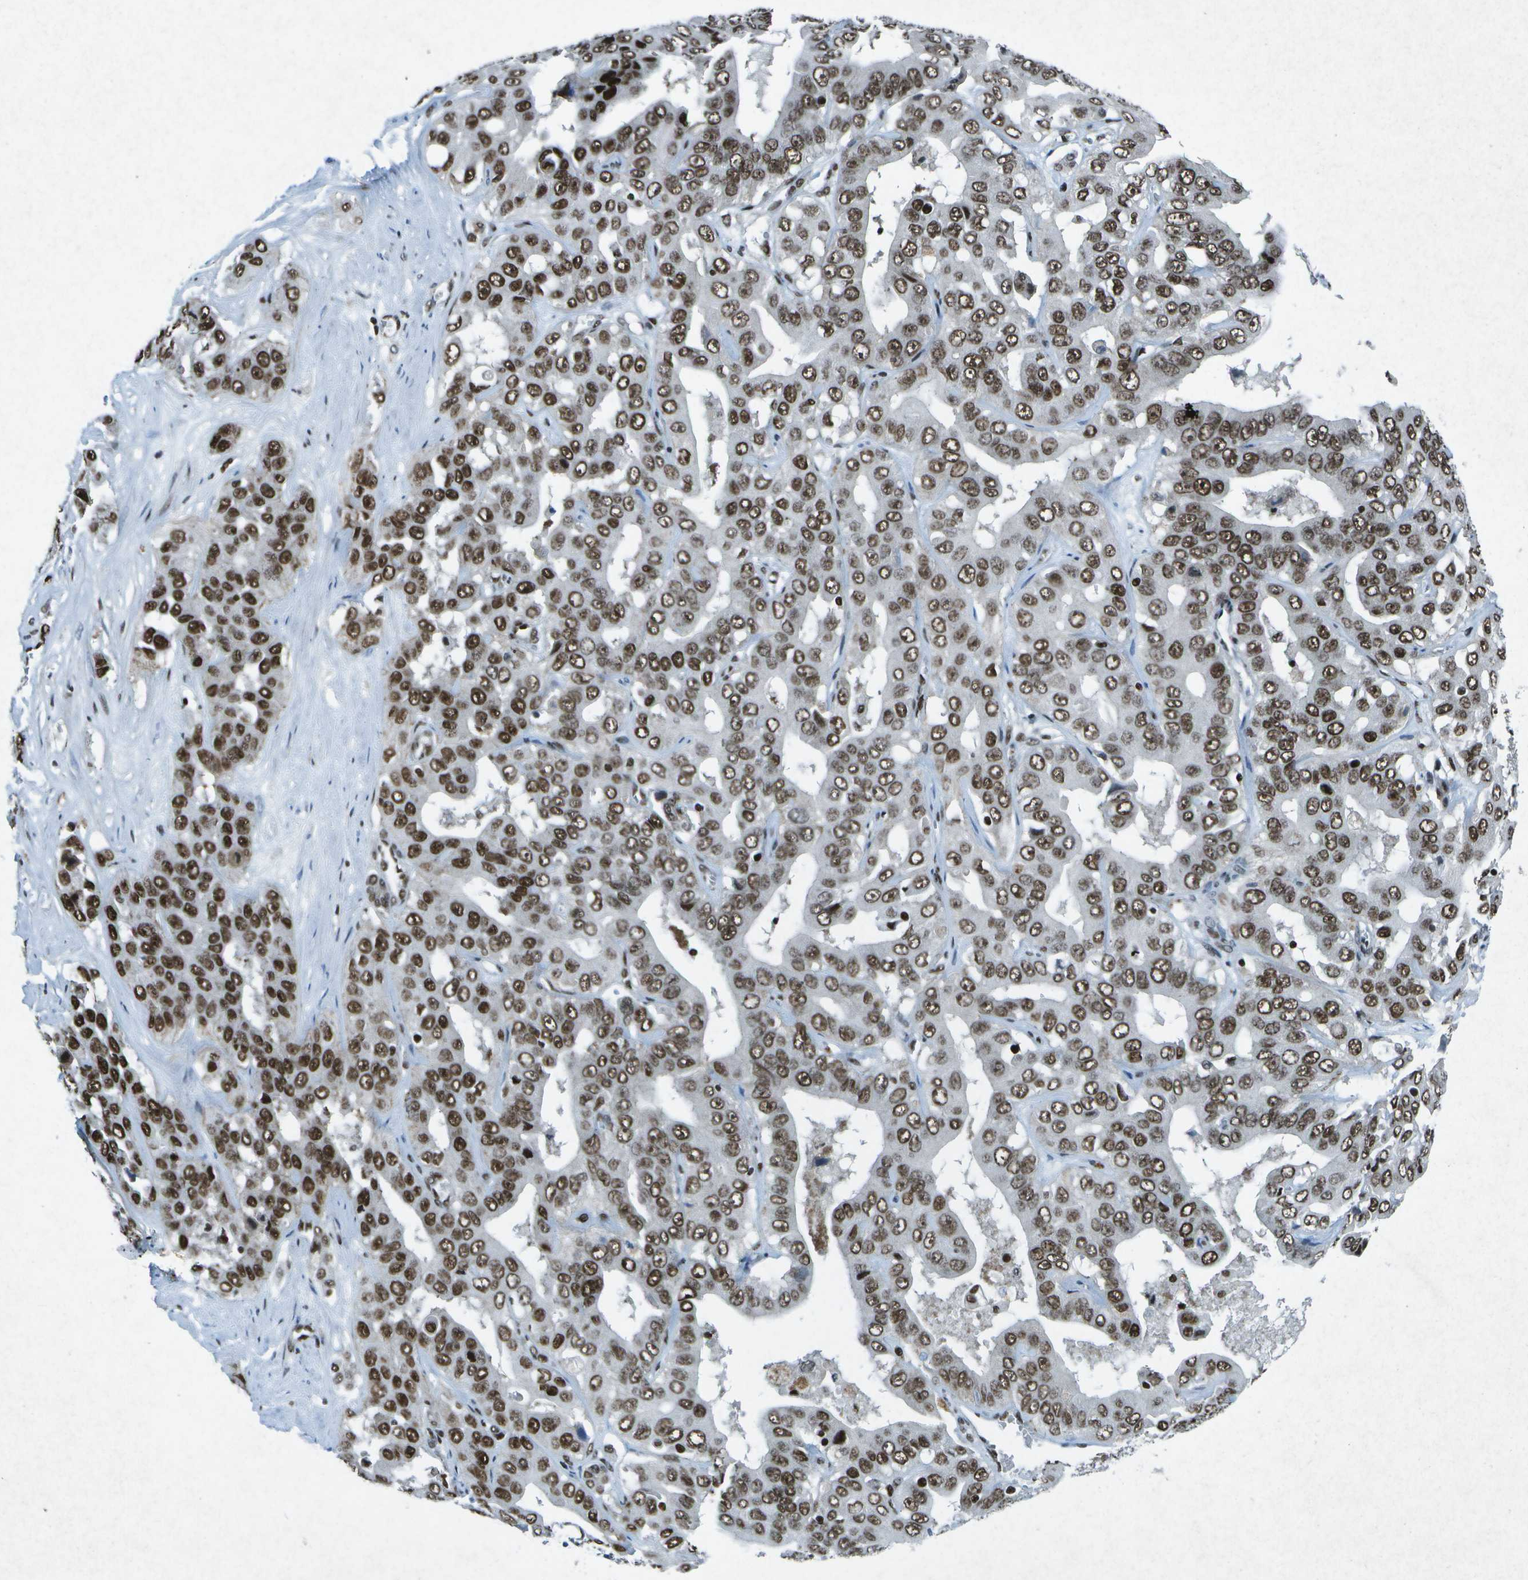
{"staining": {"intensity": "strong", "quantity": ">75%", "location": "nuclear"}, "tissue": "liver cancer", "cell_type": "Tumor cells", "image_type": "cancer", "snomed": [{"axis": "morphology", "description": "Cholangiocarcinoma"}, {"axis": "topography", "description": "Liver"}], "caption": "Liver cancer was stained to show a protein in brown. There is high levels of strong nuclear staining in approximately >75% of tumor cells. Using DAB (3,3'-diaminobenzidine) (brown) and hematoxylin (blue) stains, captured at high magnification using brightfield microscopy.", "gene": "MTA2", "patient": {"sex": "female", "age": 52}}